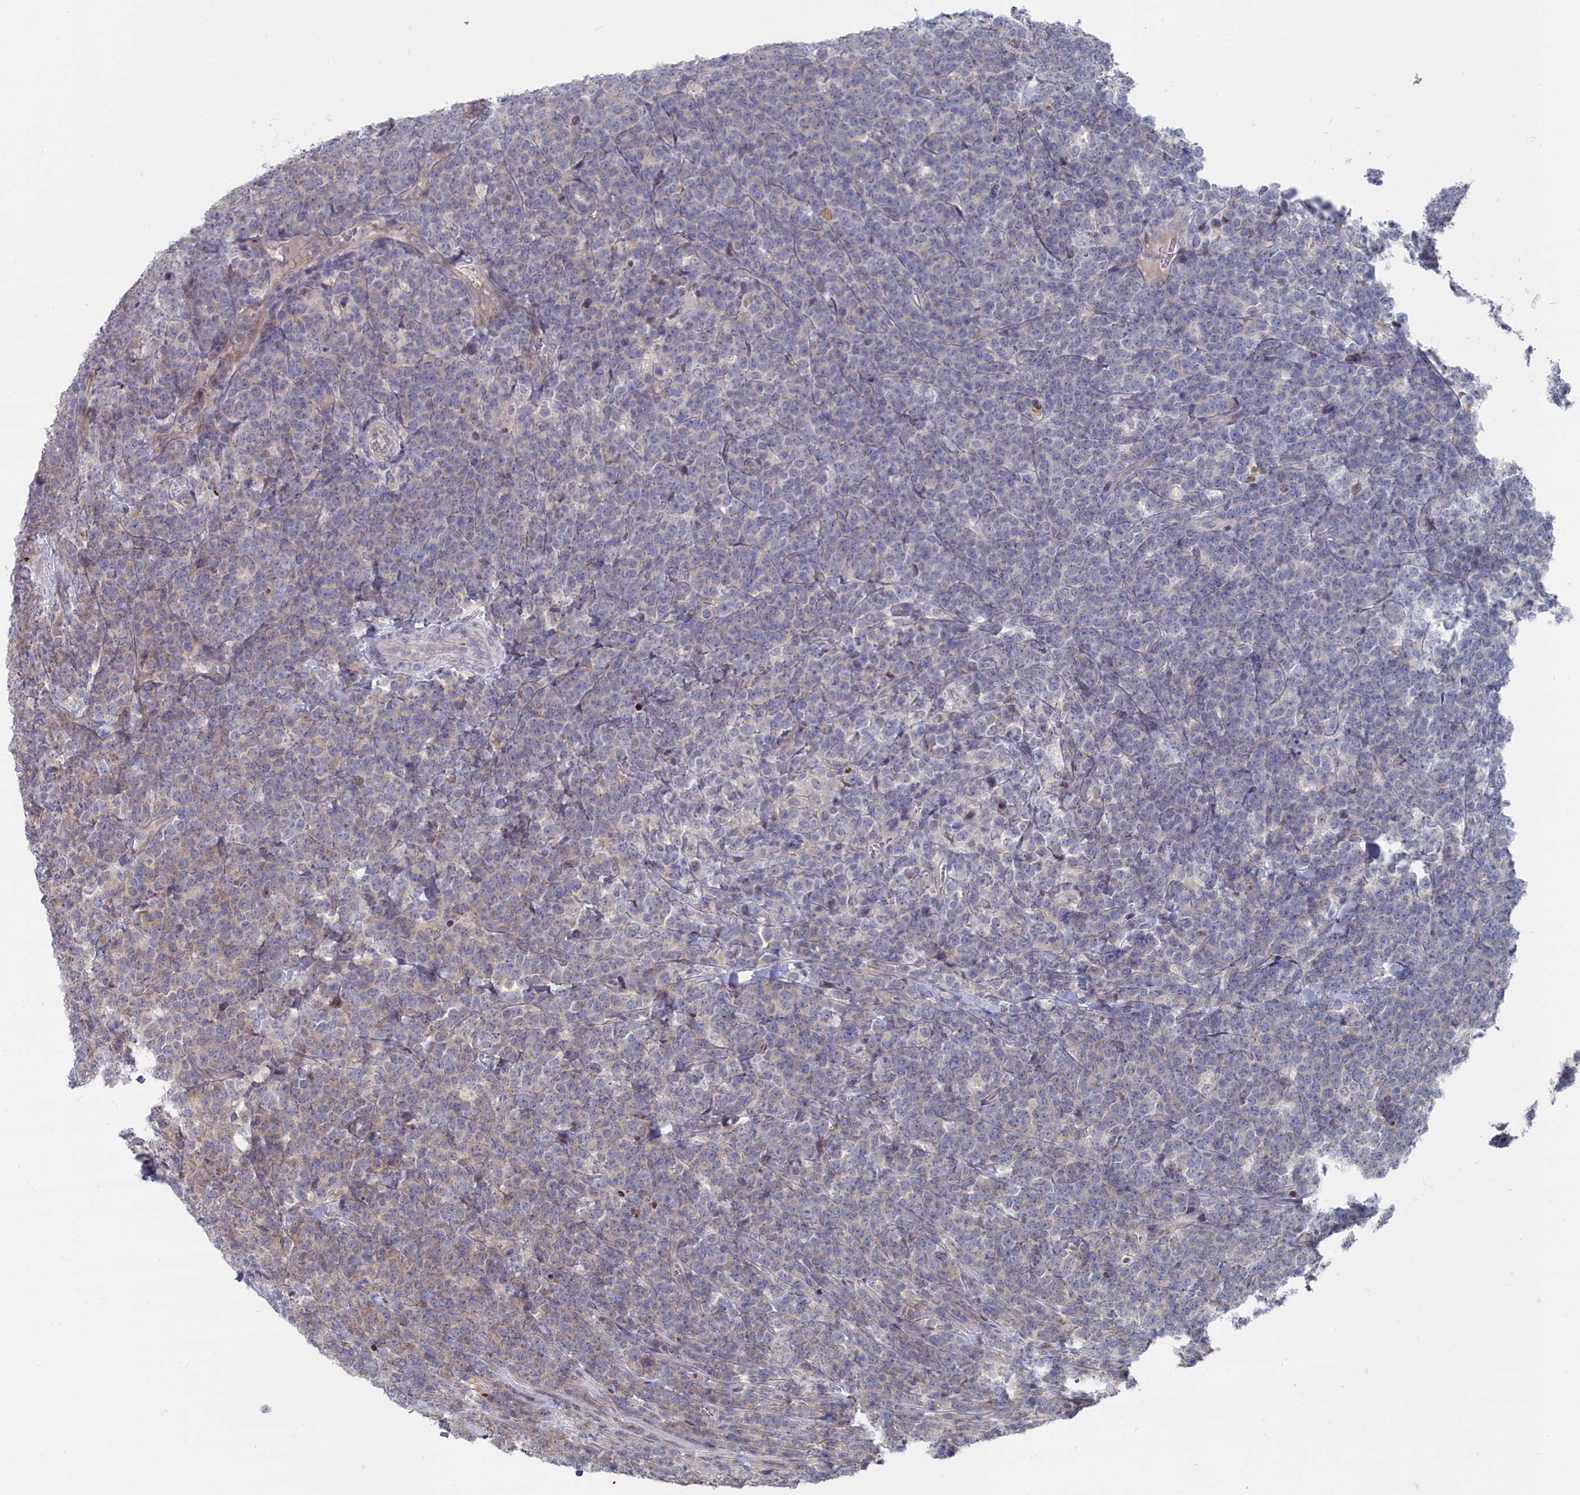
{"staining": {"intensity": "negative", "quantity": "none", "location": "none"}, "tissue": "lymphoma", "cell_type": "Tumor cells", "image_type": "cancer", "snomed": [{"axis": "morphology", "description": "Malignant lymphoma, non-Hodgkin's type, High grade"}, {"axis": "topography", "description": "Small intestine"}], "caption": "An image of human high-grade malignant lymphoma, non-Hodgkin's type is negative for staining in tumor cells.", "gene": "RPS27A", "patient": {"sex": "male", "age": 8}}